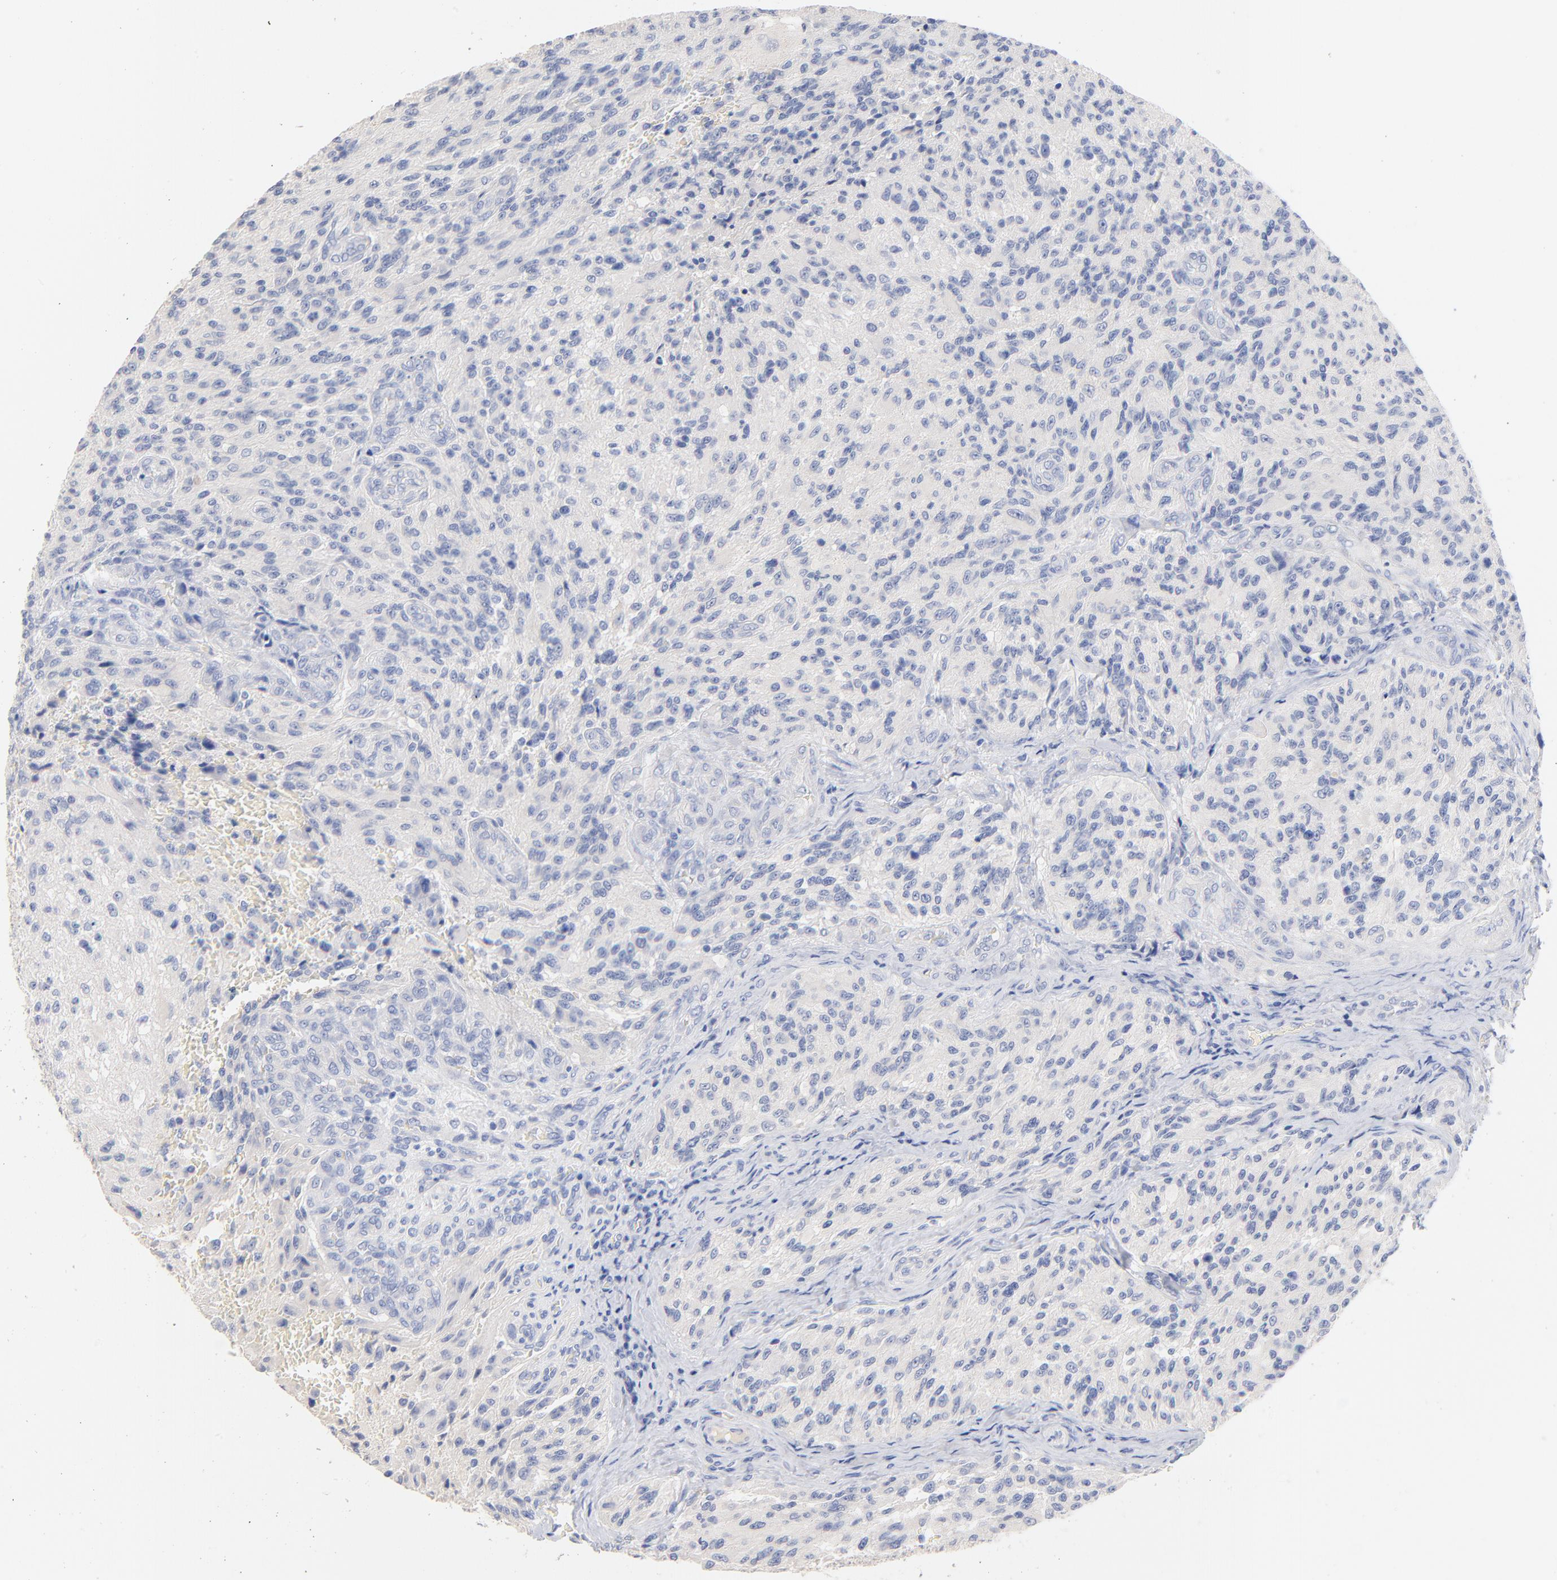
{"staining": {"intensity": "negative", "quantity": "none", "location": "none"}, "tissue": "glioma", "cell_type": "Tumor cells", "image_type": "cancer", "snomed": [{"axis": "morphology", "description": "Normal tissue, NOS"}, {"axis": "morphology", "description": "Glioma, malignant, High grade"}, {"axis": "topography", "description": "Cerebral cortex"}], "caption": "High magnification brightfield microscopy of glioma stained with DAB (3,3'-diaminobenzidine) (brown) and counterstained with hematoxylin (blue): tumor cells show no significant staining.", "gene": "CPS1", "patient": {"sex": "male", "age": 56}}